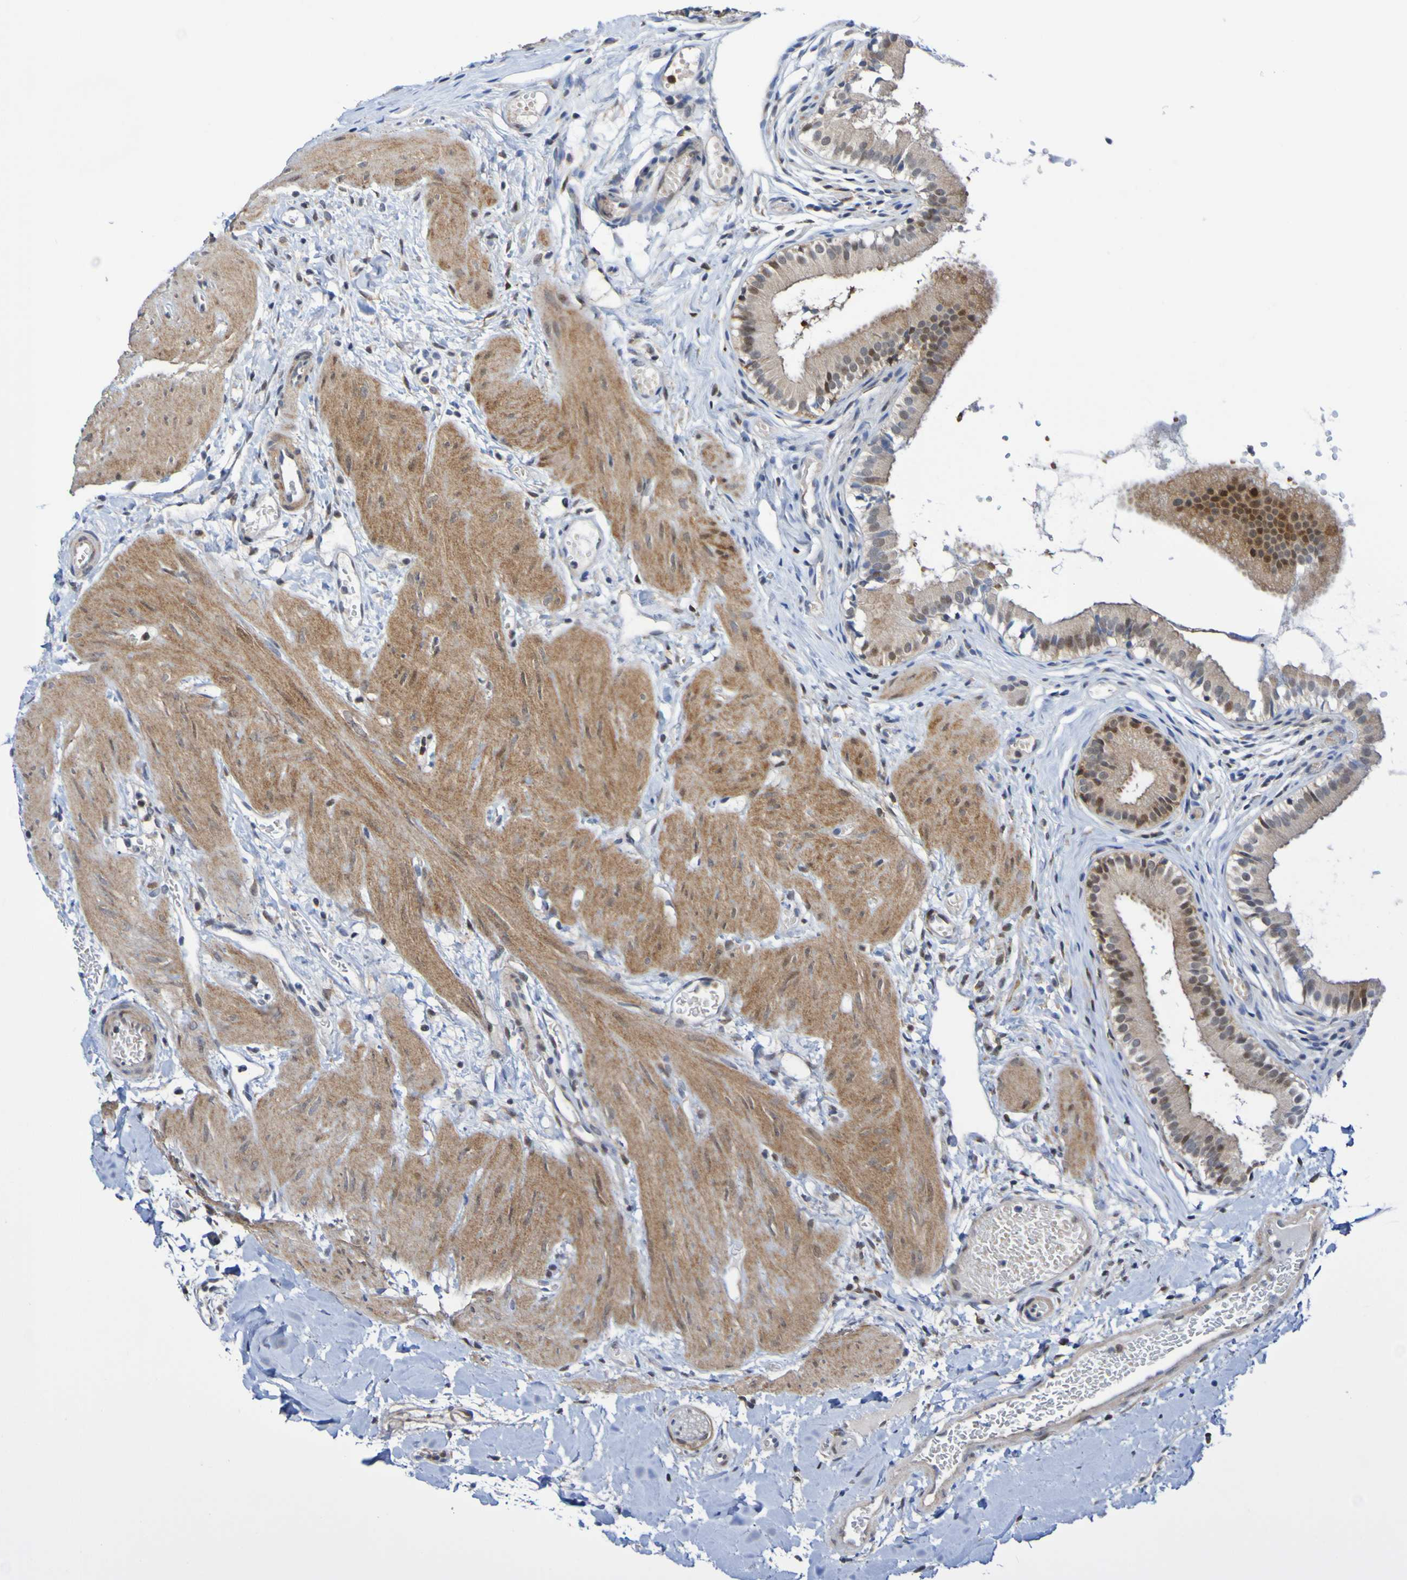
{"staining": {"intensity": "strong", "quantity": ">75%", "location": "cytoplasmic/membranous"}, "tissue": "gallbladder", "cell_type": "Glandular cells", "image_type": "normal", "snomed": [{"axis": "morphology", "description": "Normal tissue, NOS"}, {"axis": "topography", "description": "Gallbladder"}], "caption": "Brown immunohistochemical staining in unremarkable gallbladder exhibits strong cytoplasmic/membranous expression in approximately >75% of glandular cells. (Stains: DAB (3,3'-diaminobenzidine) in brown, nuclei in blue, Microscopy: brightfield microscopy at high magnification).", "gene": "ATIC", "patient": {"sex": "female", "age": 26}}